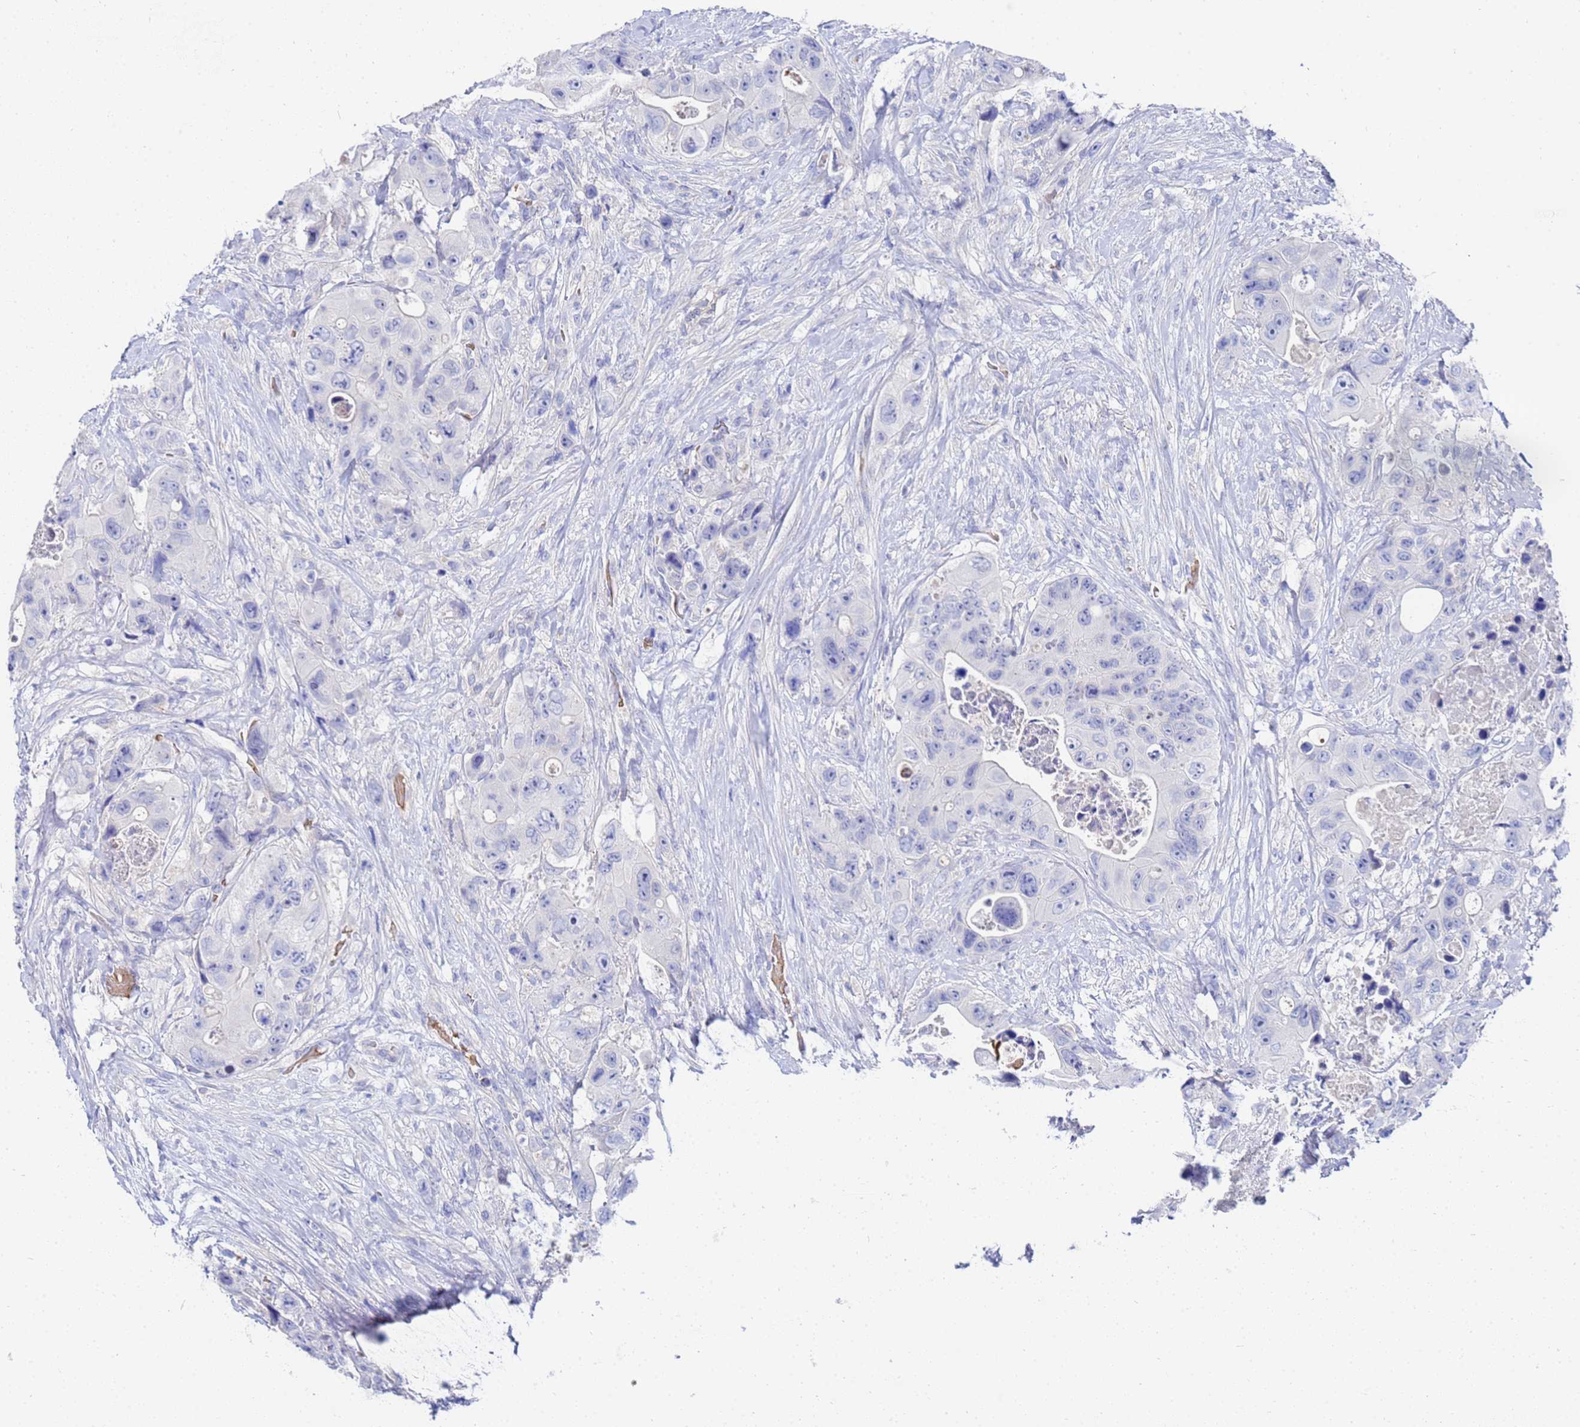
{"staining": {"intensity": "negative", "quantity": "none", "location": "none"}, "tissue": "colorectal cancer", "cell_type": "Tumor cells", "image_type": "cancer", "snomed": [{"axis": "morphology", "description": "Adenocarcinoma, NOS"}, {"axis": "topography", "description": "Colon"}], "caption": "High magnification brightfield microscopy of colorectal cancer stained with DAB (brown) and counterstained with hematoxylin (blue): tumor cells show no significant staining. (Immunohistochemistry, brightfield microscopy, high magnification).", "gene": "ZNF26", "patient": {"sex": "female", "age": 46}}